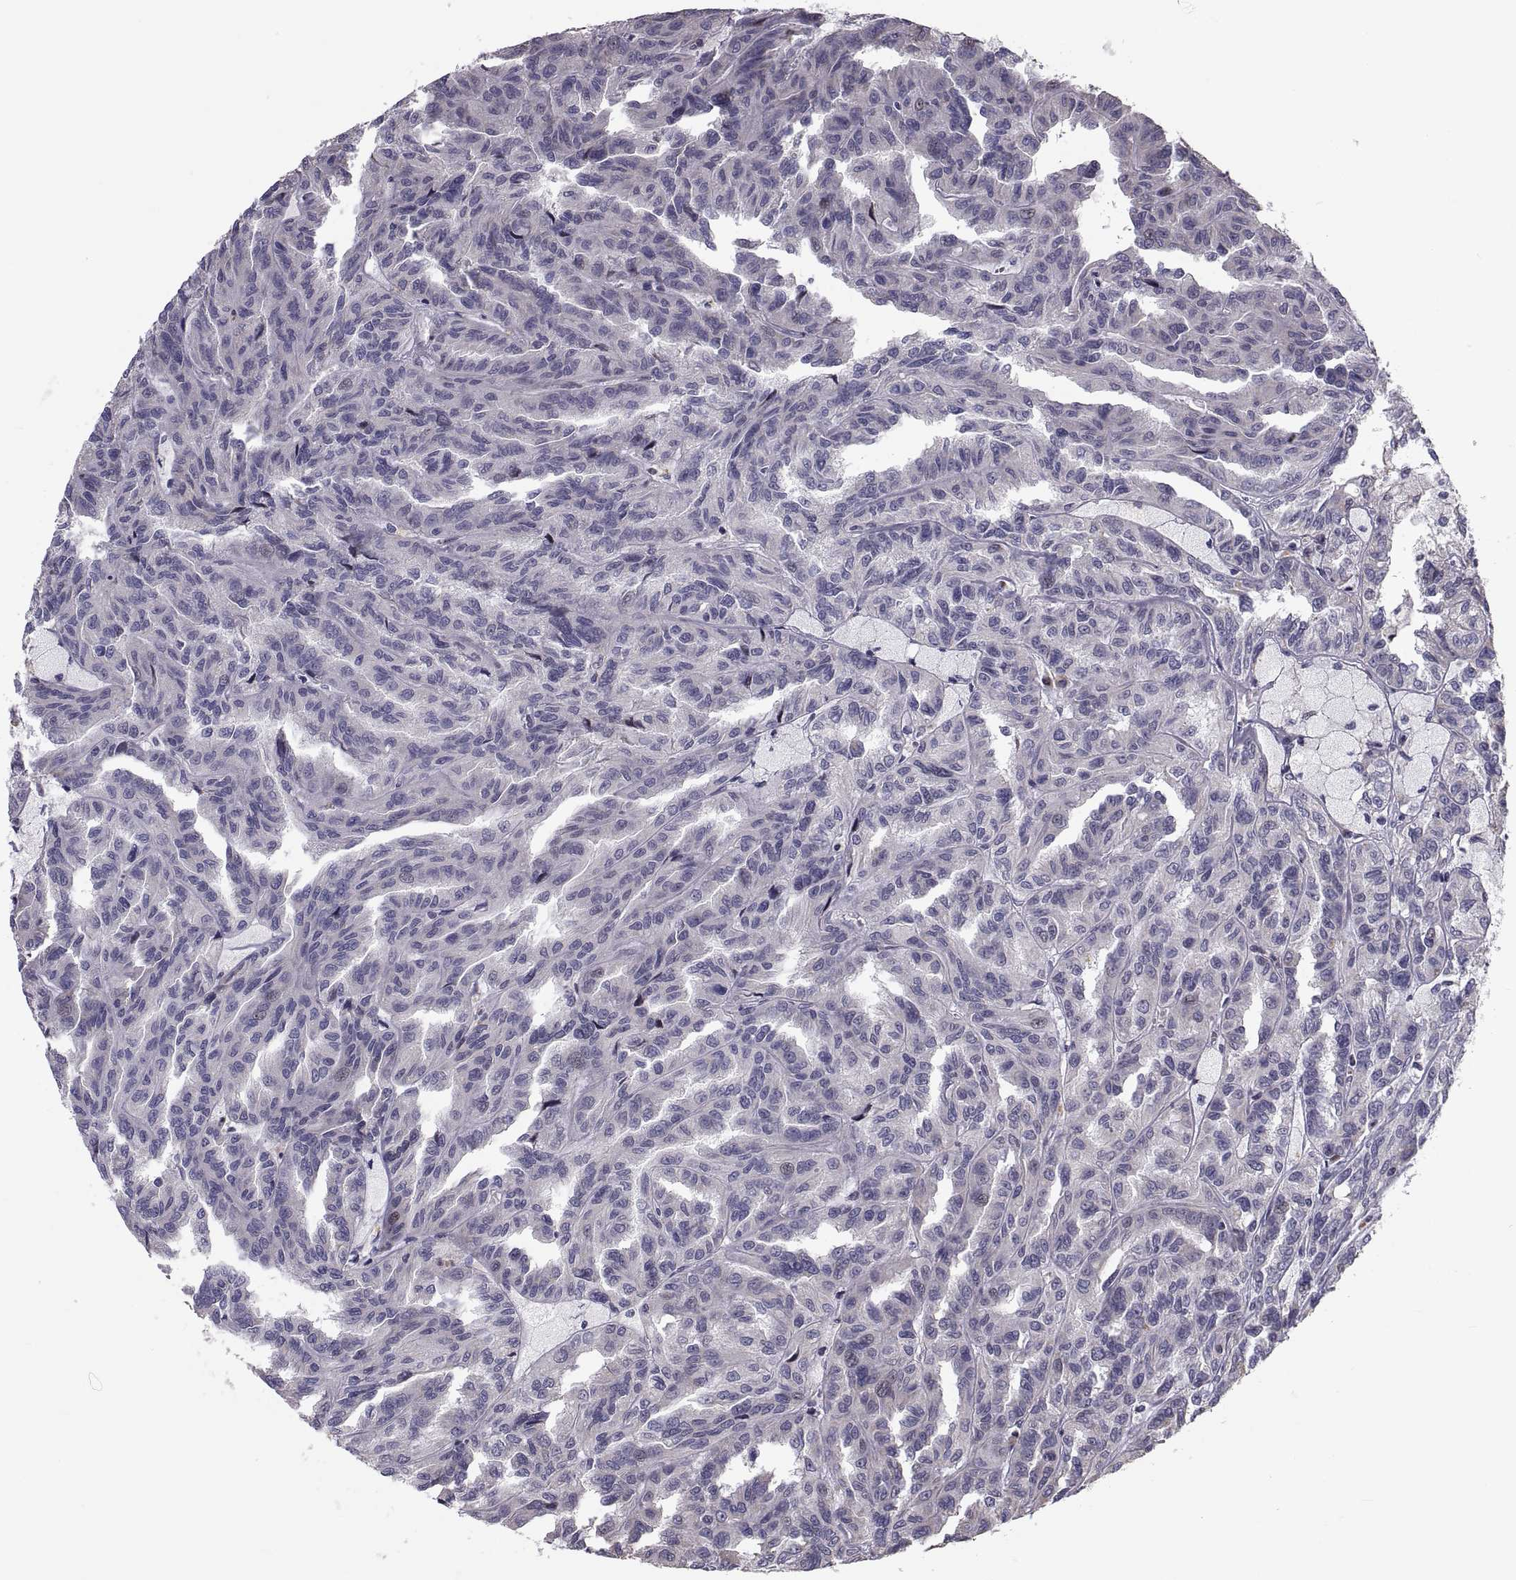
{"staining": {"intensity": "negative", "quantity": "none", "location": "none"}, "tissue": "renal cancer", "cell_type": "Tumor cells", "image_type": "cancer", "snomed": [{"axis": "morphology", "description": "Adenocarcinoma, NOS"}, {"axis": "topography", "description": "Kidney"}], "caption": "Tumor cells are negative for brown protein staining in adenocarcinoma (renal). (Stains: DAB (3,3'-diaminobenzidine) IHC with hematoxylin counter stain, Microscopy: brightfield microscopy at high magnification).", "gene": "ANO1", "patient": {"sex": "male", "age": 79}}